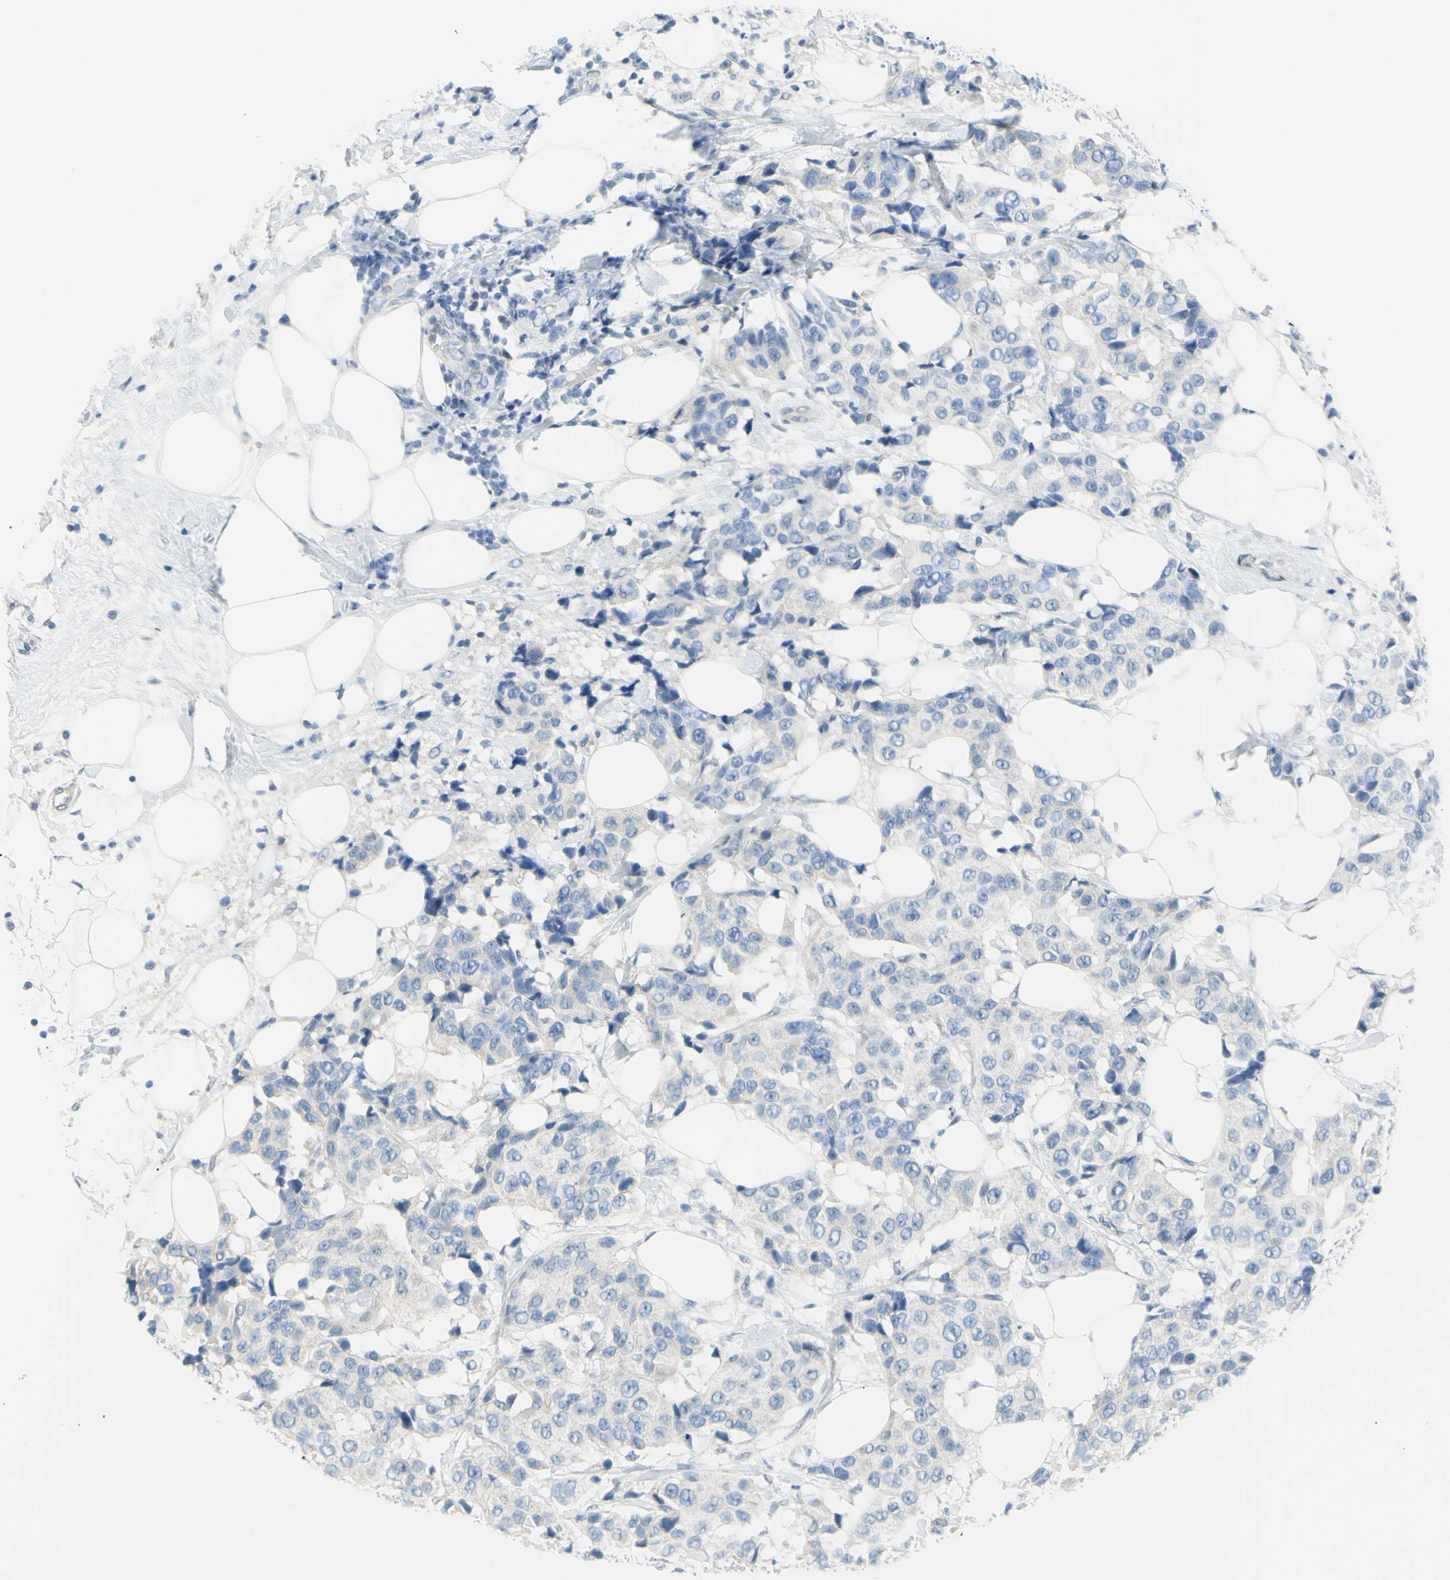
{"staining": {"intensity": "negative", "quantity": "none", "location": "none"}, "tissue": "breast cancer", "cell_type": "Tumor cells", "image_type": "cancer", "snomed": [{"axis": "morphology", "description": "Normal tissue, NOS"}, {"axis": "morphology", "description": "Duct carcinoma"}, {"axis": "topography", "description": "Breast"}], "caption": "The photomicrograph displays no staining of tumor cells in breast invasive ductal carcinoma.", "gene": "DCT", "patient": {"sex": "female", "age": 39}}